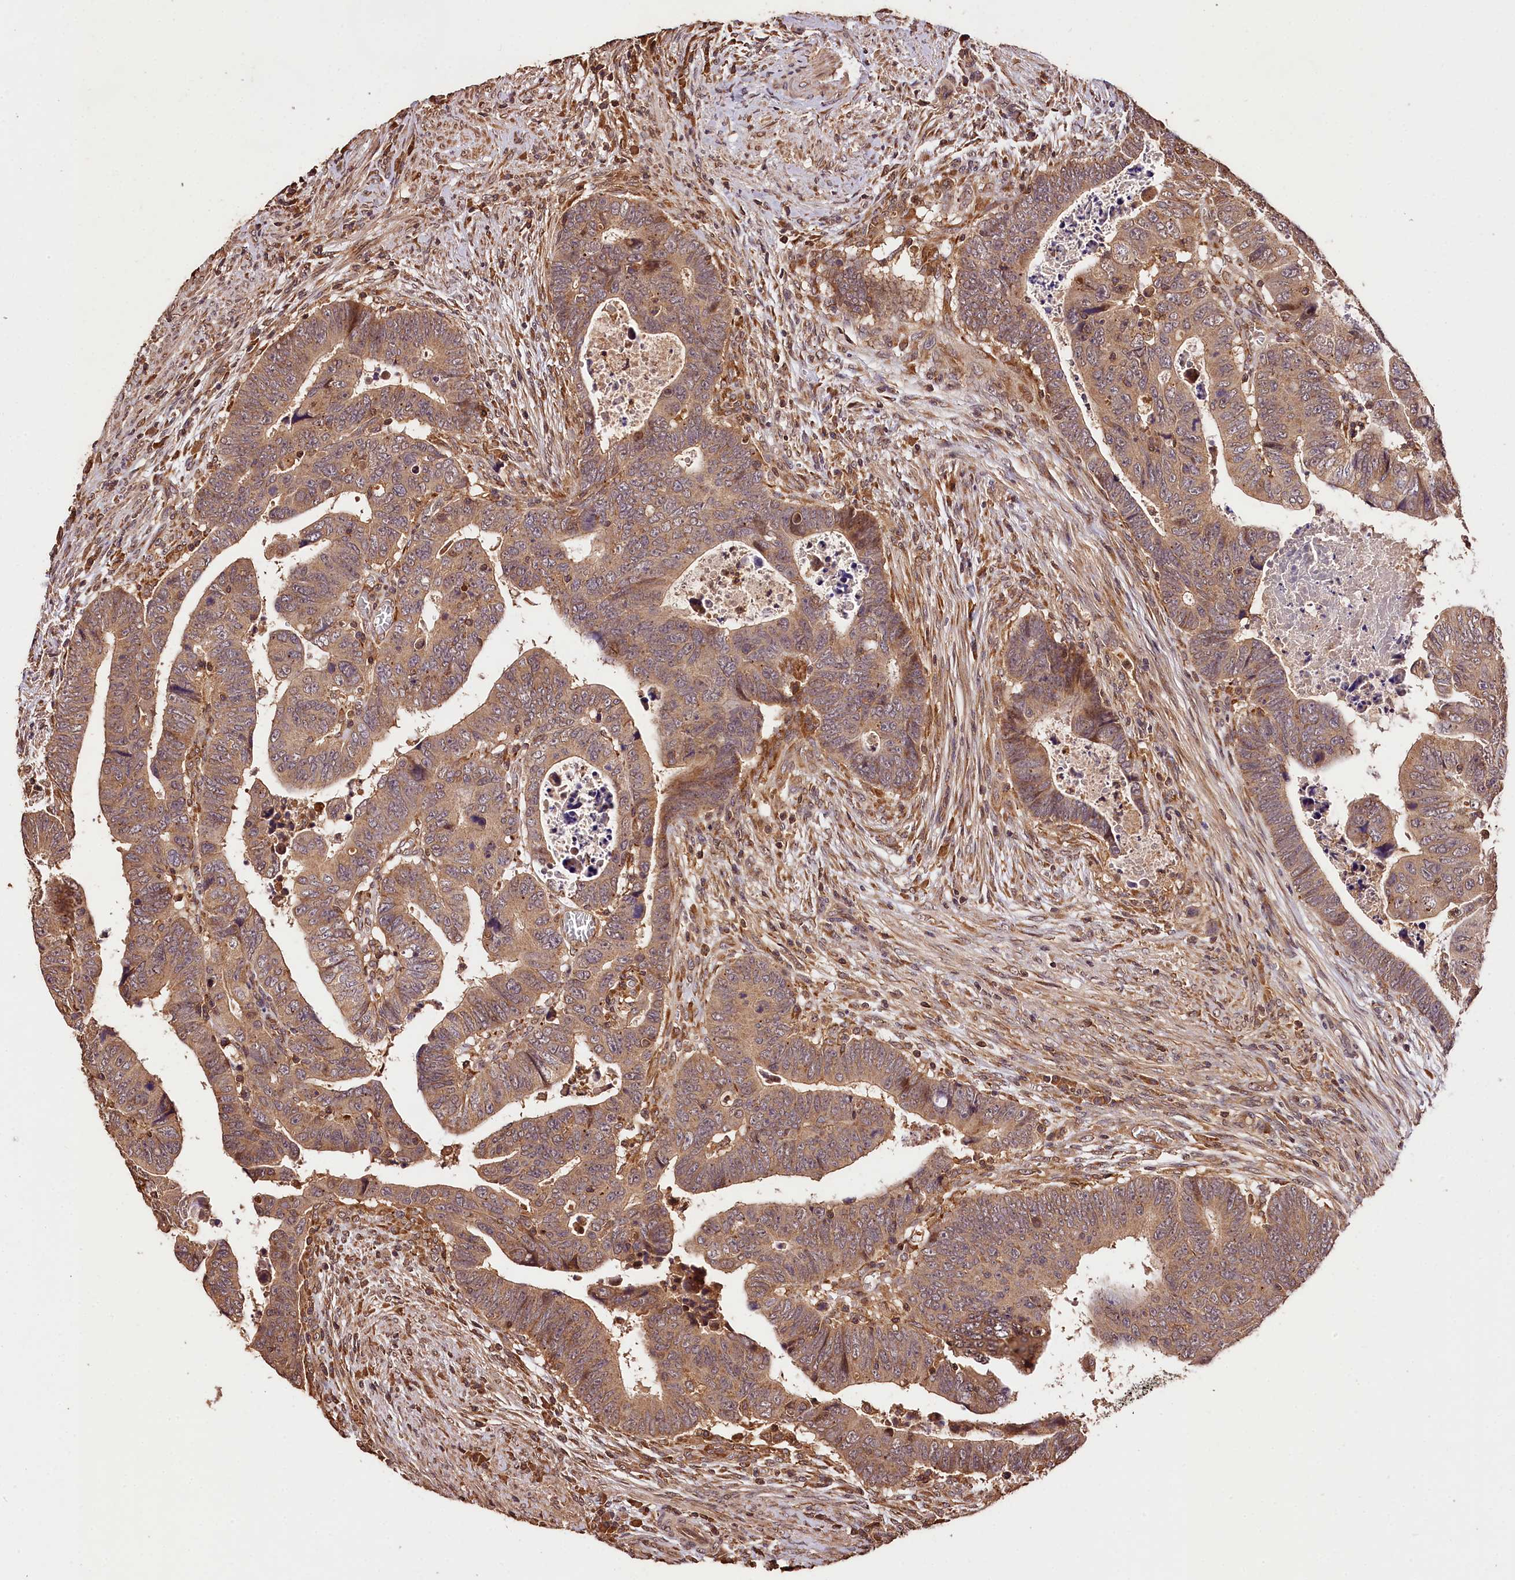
{"staining": {"intensity": "weak", "quantity": ">75%", "location": "cytoplasmic/membranous"}, "tissue": "colorectal cancer", "cell_type": "Tumor cells", "image_type": "cancer", "snomed": [{"axis": "morphology", "description": "Normal tissue, NOS"}, {"axis": "morphology", "description": "Adenocarcinoma, NOS"}, {"axis": "topography", "description": "Rectum"}], "caption": "Colorectal cancer stained for a protein exhibits weak cytoplasmic/membranous positivity in tumor cells.", "gene": "KPTN", "patient": {"sex": "female", "age": 65}}